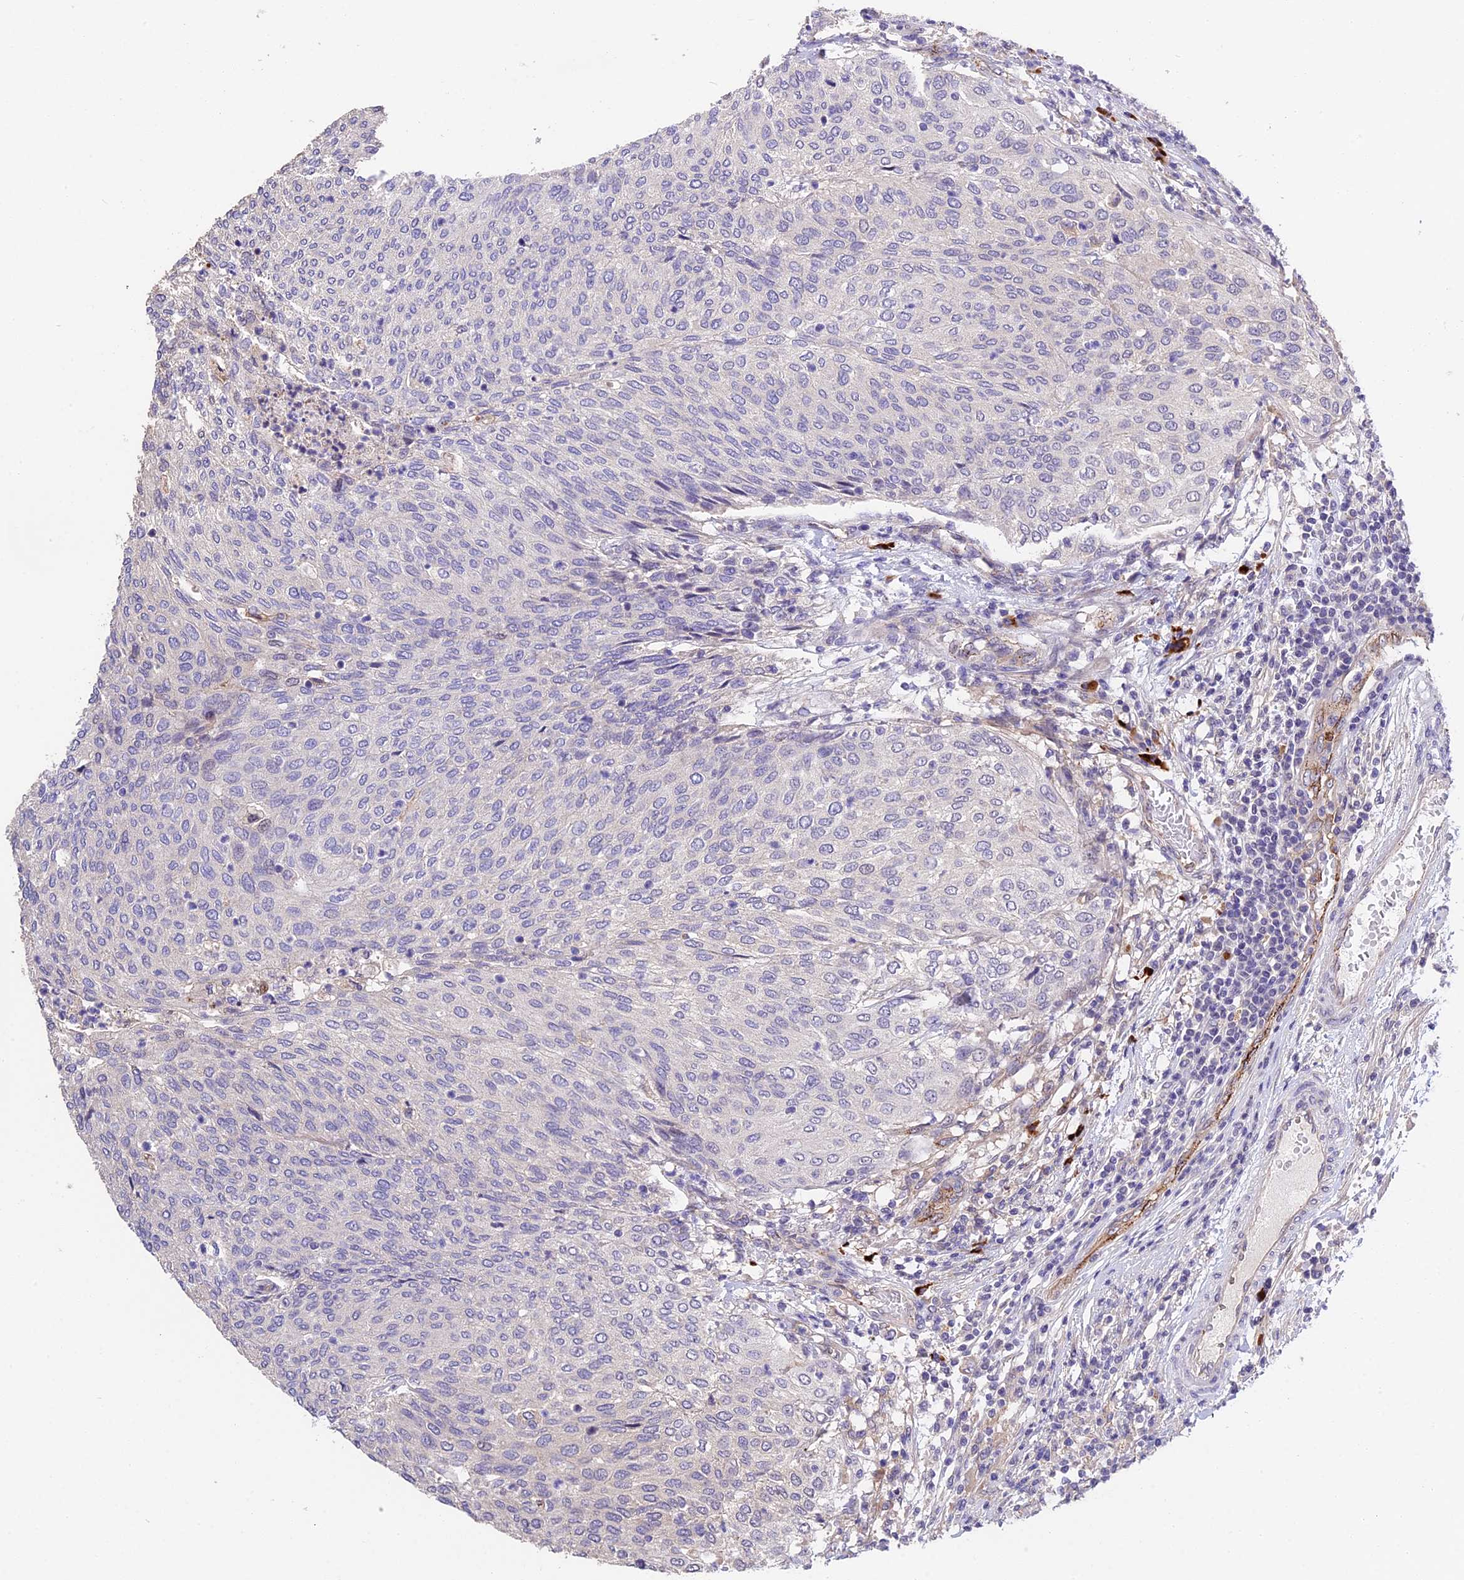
{"staining": {"intensity": "negative", "quantity": "none", "location": "none"}, "tissue": "urothelial cancer", "cell_type": "Tumor cells", "image_type": "cancer", "snomed": [{"axis": "morphology", "description": "Urothelial carcinoma, Low grade"}, {"axis": "topography", "description": "Urinary bladder"}], "caption": "High power microscopy image of an immunohistochemistry histopathology image of urothelial cancer, revealing no significant expression in tumor cells. (DAB (3,3'-diaminobenzidine) IHC visualized using brightfield microscopy, high magnification).", "gene": "MFSD2A", "patient": {"sex": "female", "age": 79}}